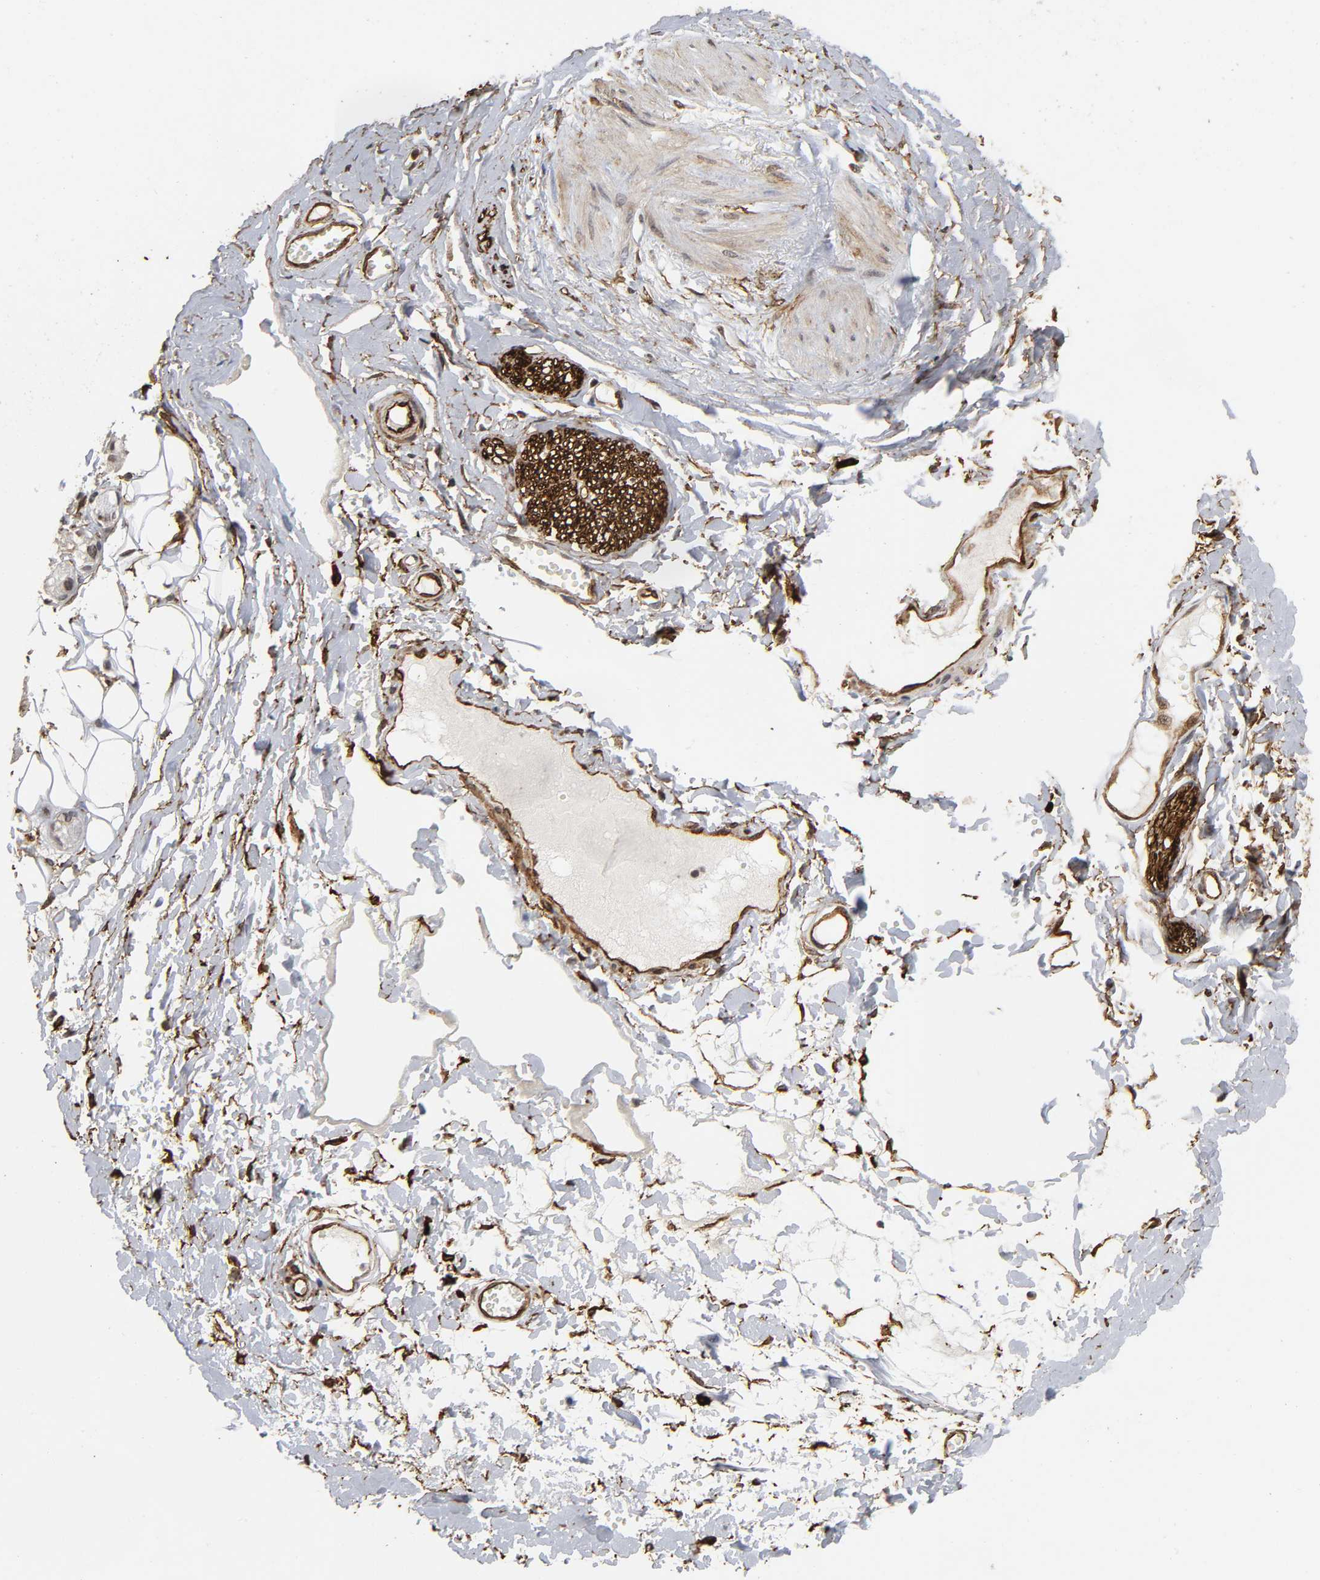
{"staining": {"intensity": "moderate", "quantity": ">75%", "location": "cytoplasmic/membranous"}, "tissue": "adipose tissue", "cell_type": "Adipocytes", "image_type": "normal", "snomed": [{"axis": "morphology", "description": "Normal tissue, NOS"}, {"axis": "morphology", "description": "Inflammation, NOS"}, {"axis": "topography", "description": "Salivary gland"}, {"axis": "topography", "description": "Peripheral nerve tissue"}], "caption": "Protein staining shows moderate cytoplasmic/membranous positivity in approximately >75% of adipocytes in unremarkable adipose tissue.", "gene": "AHNAK2", "patient": {"sex": "female", "age": 75}}